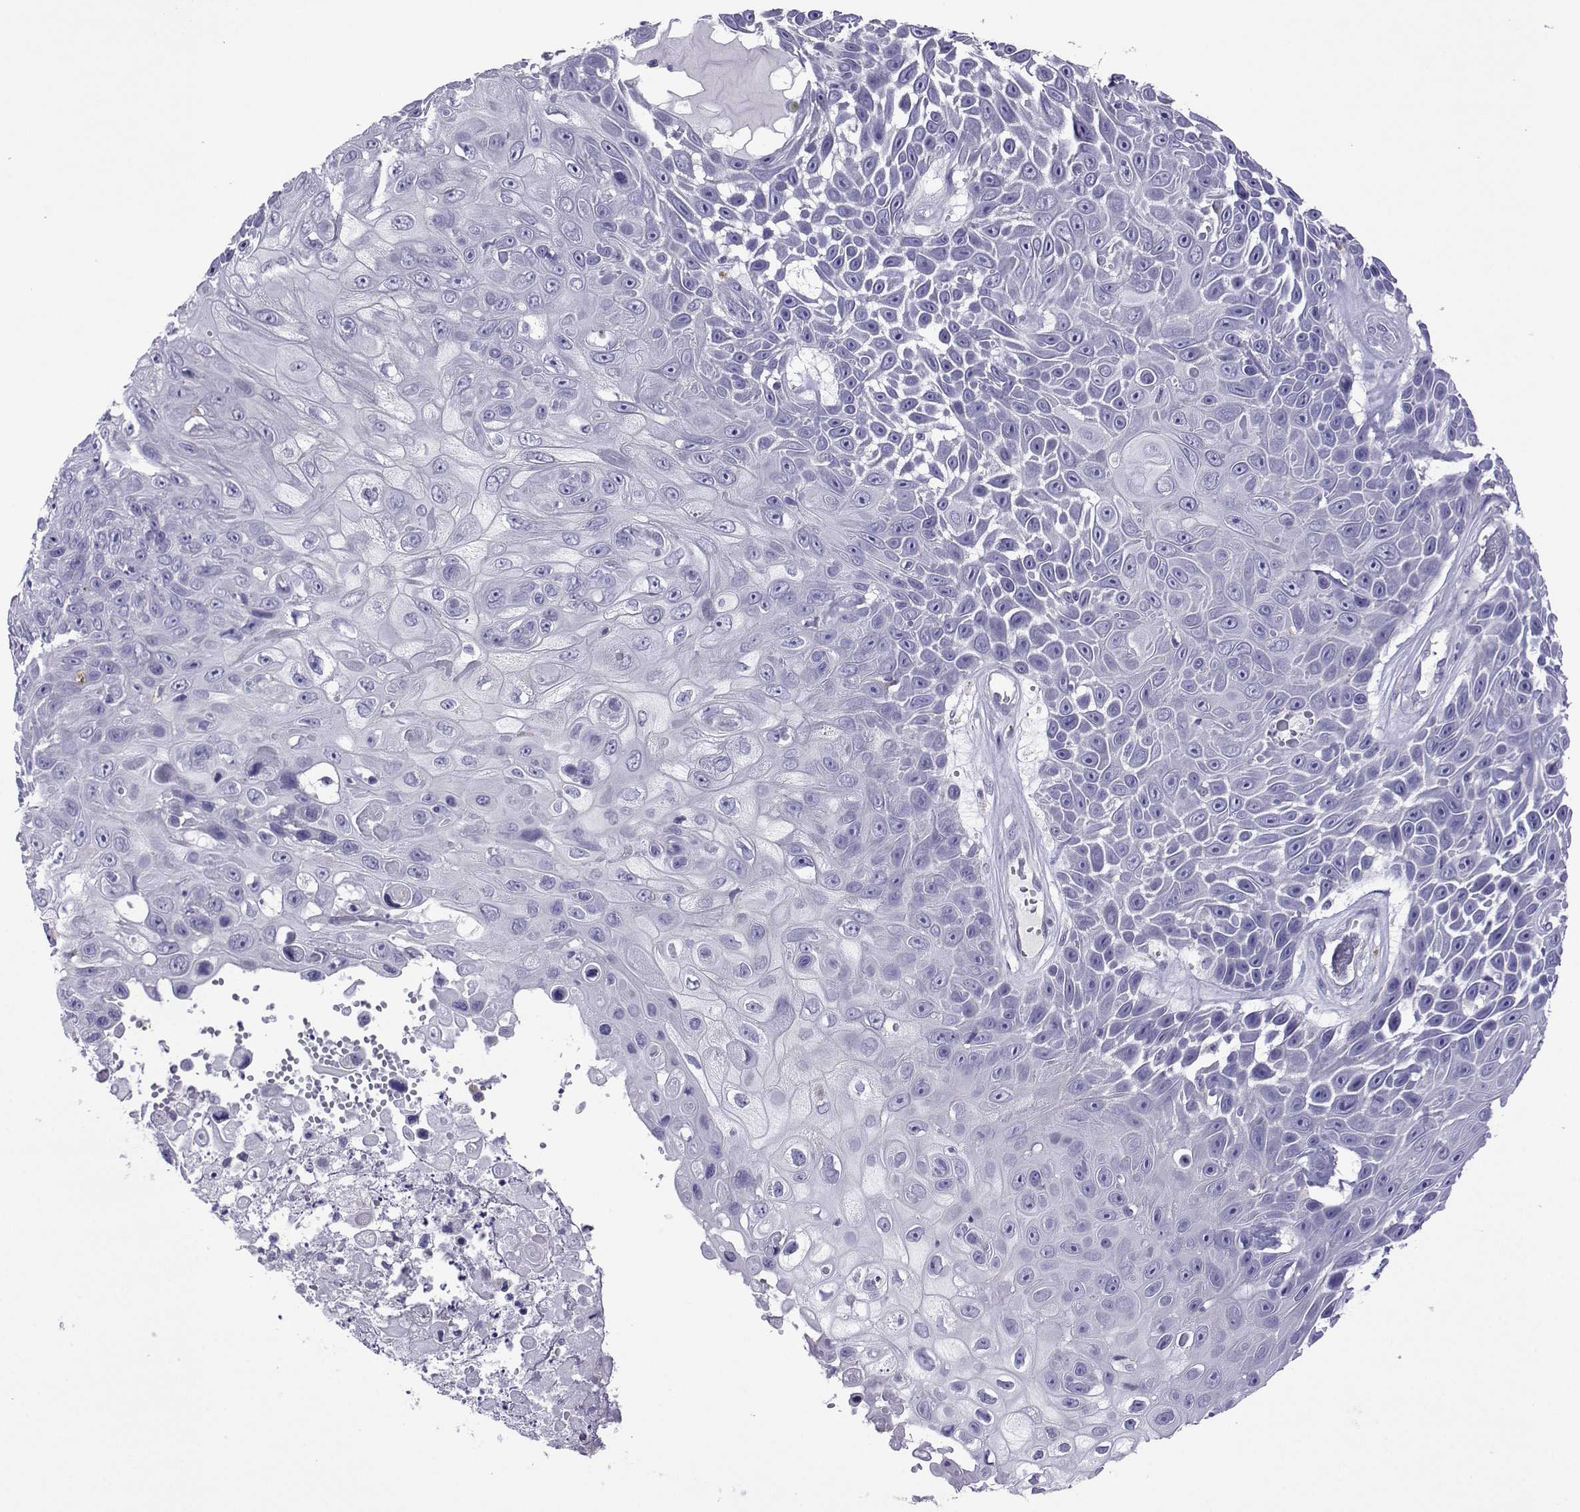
{"staining": {"intensity": "negative", "quantity": "none", "location": "none"}, "tissue": "skin cancer", "cell_type": "Tumor cells", "image_type": "cancer", "snomed": [{"axis": "morphology", "description": "Squamous cell carcinoma, NOS"}, {"axis": "topography", "description": "Skin"}], "caption": "Tumor cells show no significant staining in skin cancer (squamous cell carcinoma).", "gene": "CFAP70", "patient": {"sex": "male", "age": 82}}